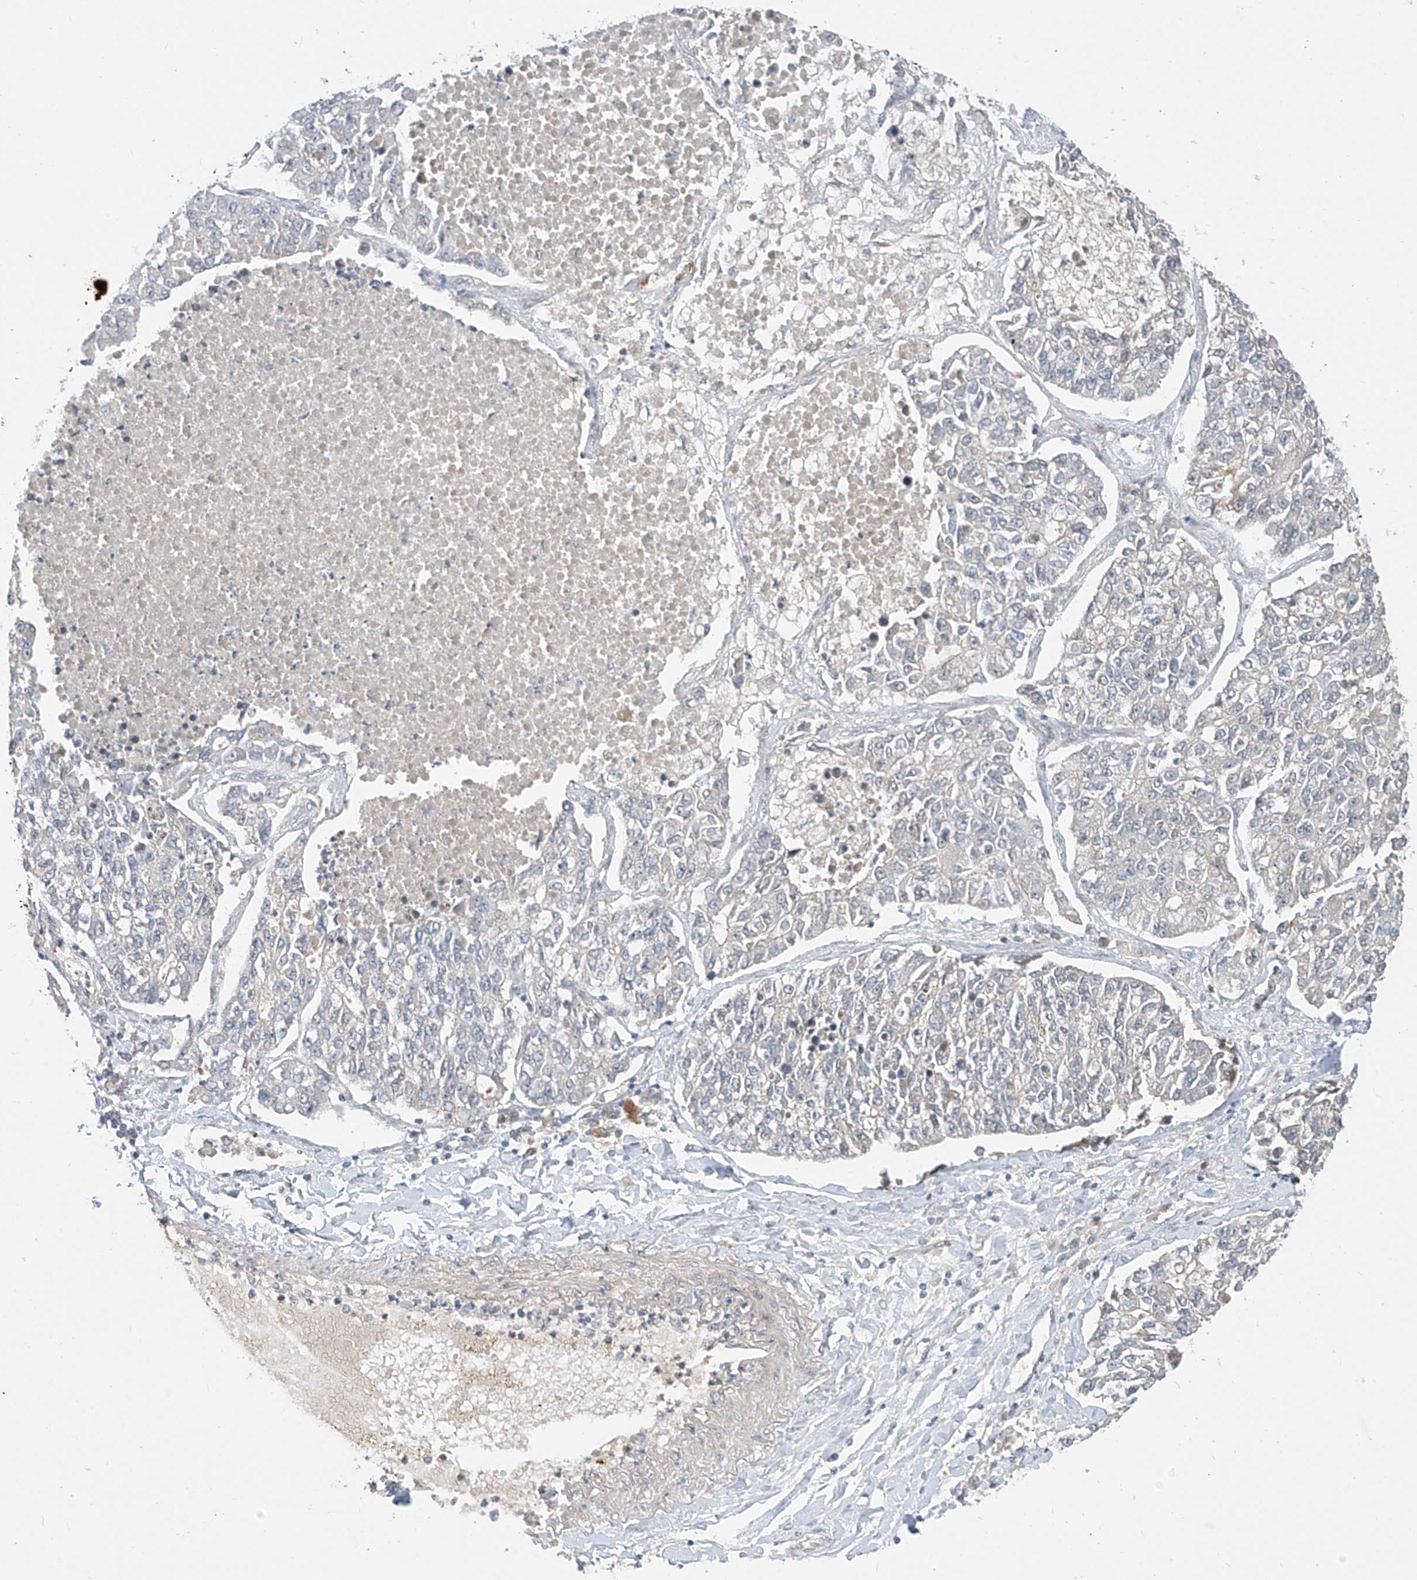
{"staining": {"intensity": "negative", "quantity": "none", "location": "none"}, "tissue": "lung cancer", "cell_type": "Tumor cells", "image_type": "cancer", "snomed": [{"axis": "morphology", "description": "Adenocarcinoma, NOS"}, {"axis": "topography", "description": "Lung"}], "caption": "IHC histopathology image of adenocarcinoma (lung) stained for a protein (brown), which demonstrates no expression in tumor cells.", "gene": "MRTFA", "patient": {"sex": "male", "age": 49}}